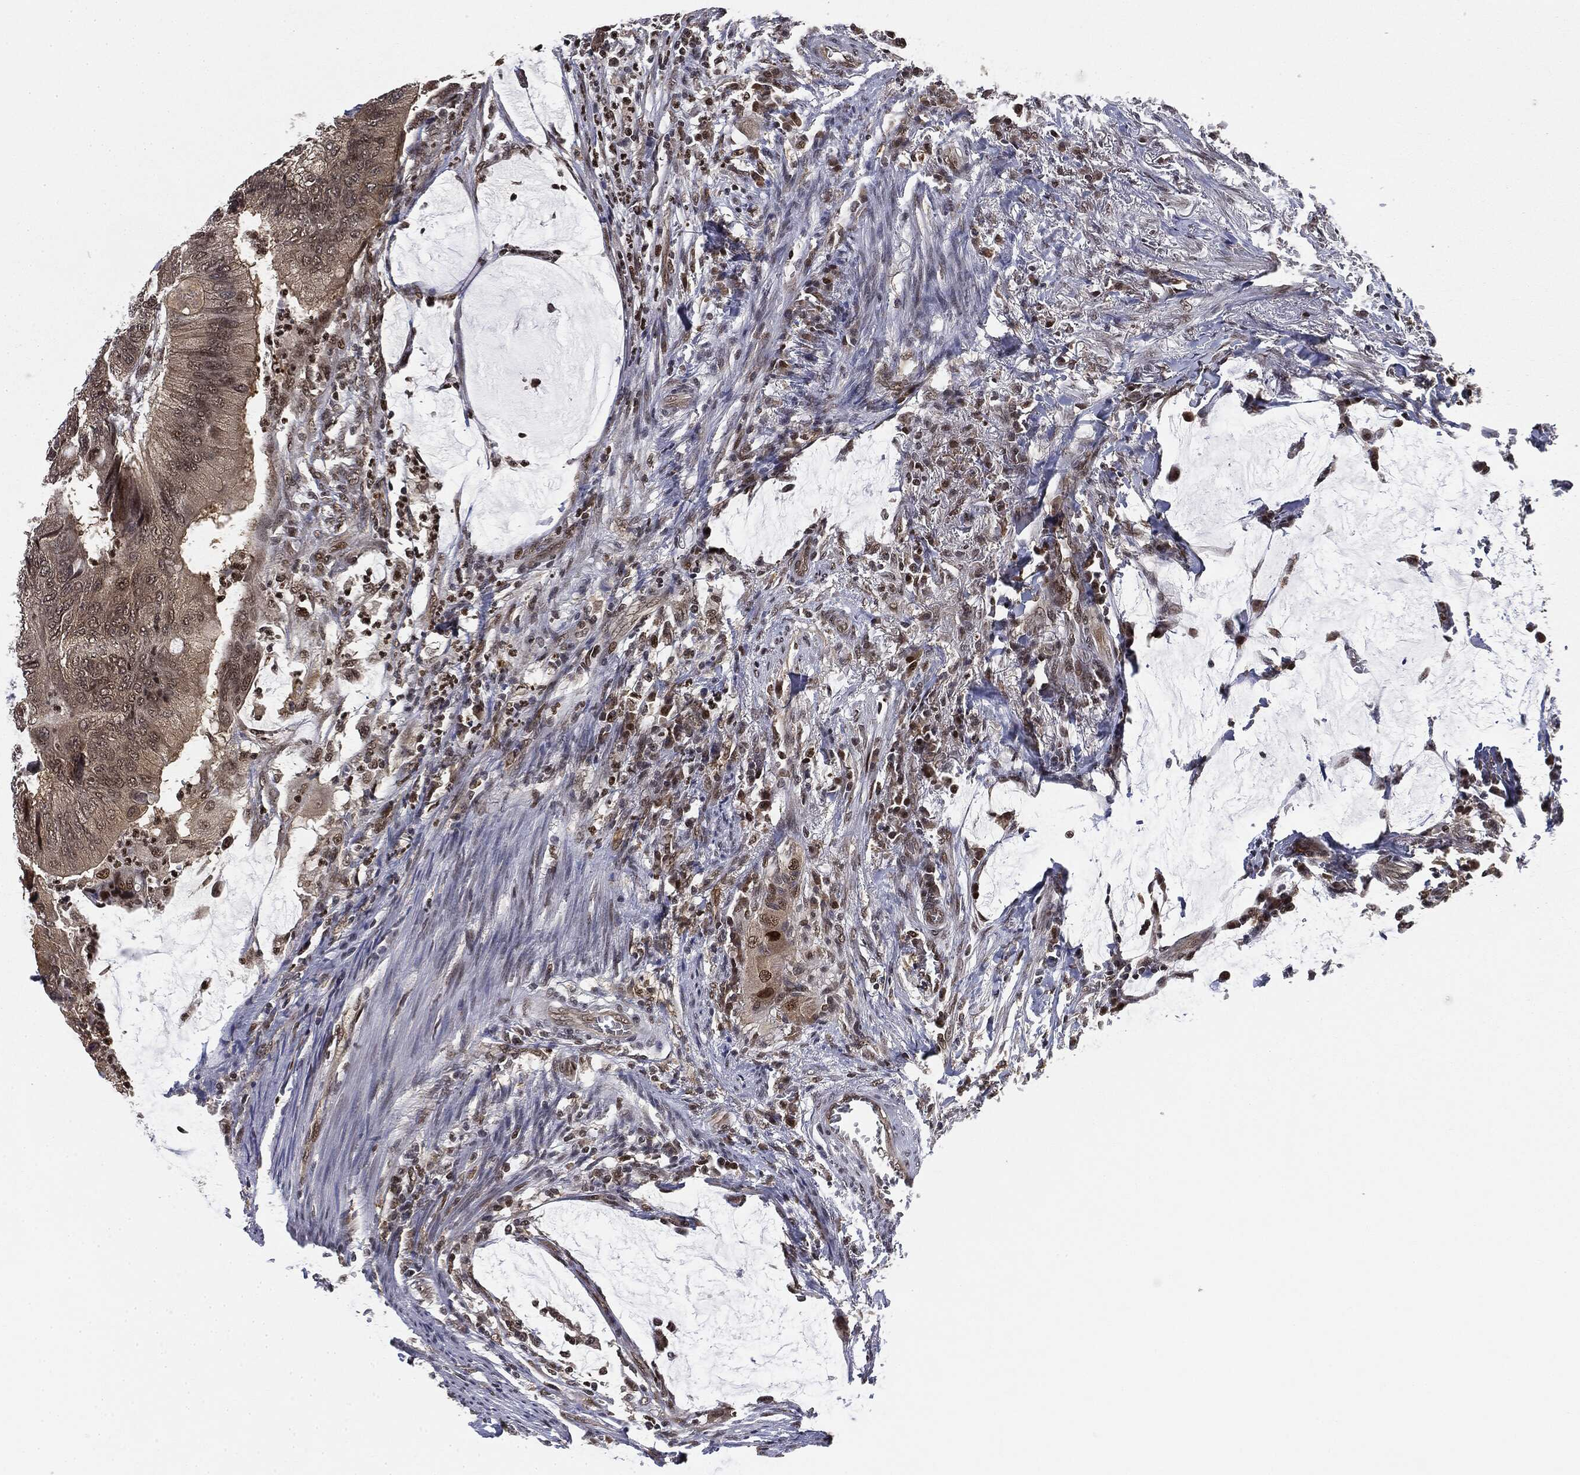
{"staining": {"intensity": "weak", "quantity": "25%-75%", "location": "cytoplasmic/membranous"}, "tissue": "colorectal cancer", "cell_type": "Tumor cells", "image_type": "cancer", "snomed": [{"axis": "morphology", "description": "Normal tissue, NOS"}, {"axis": "morphology", "description": "Adenocarcinoma, NOS"}, {"axis": "topography", "description": "Rectum"}, {"axis": "topography", "description": "Peripheral nerve tissue"}], "caption": "Immunohistochemical staining of colorectal adenocarcinoma shows weak cytoplasmic/membranous protein positivity in about 25%-75% of tumor cells. (Brightfield microscopy of DAB IHC at high magnification).", "gene": "TBC1D22A", "patient": {"sex": "male", "age": 92}}